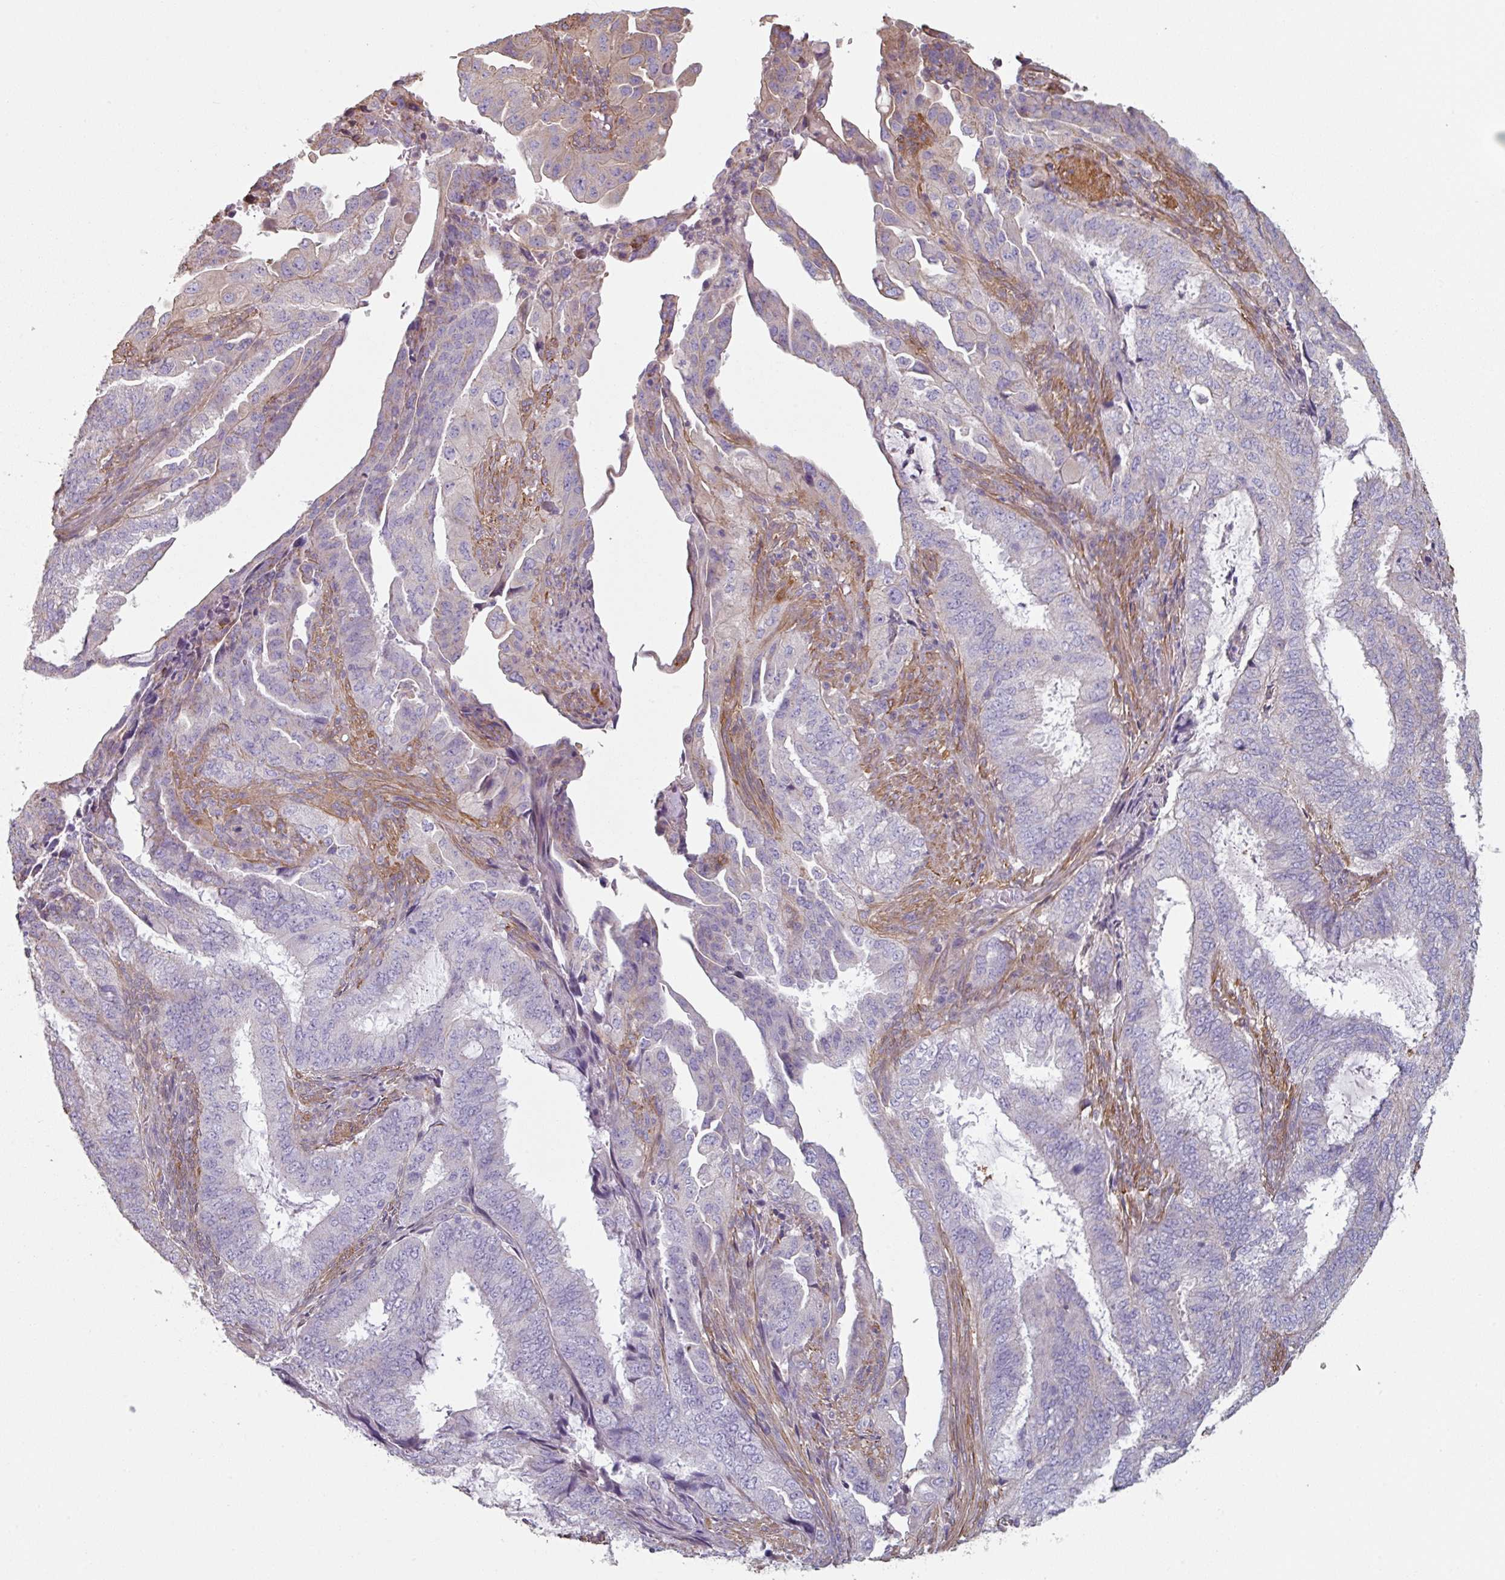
{"staining": {"intensity": "negative", "quantity": "none", "location": "none"}, "tissue": "endometrial cancer", "cell_type": "Tumor cells", "image_type": "cancer", "snomed": [{"axis": "morphology", "description": "Adenocarcinoma, NOS"}, {"axis": "topography", "description": "Endometrium"}], "caption": "Immunohistochemical staining of endometrial cancer (adenocarcinoma) demonstrates no significant staining in tumor cells.", "gene": "GSTA4", "patient": {"sex": "female", "age": 51}}